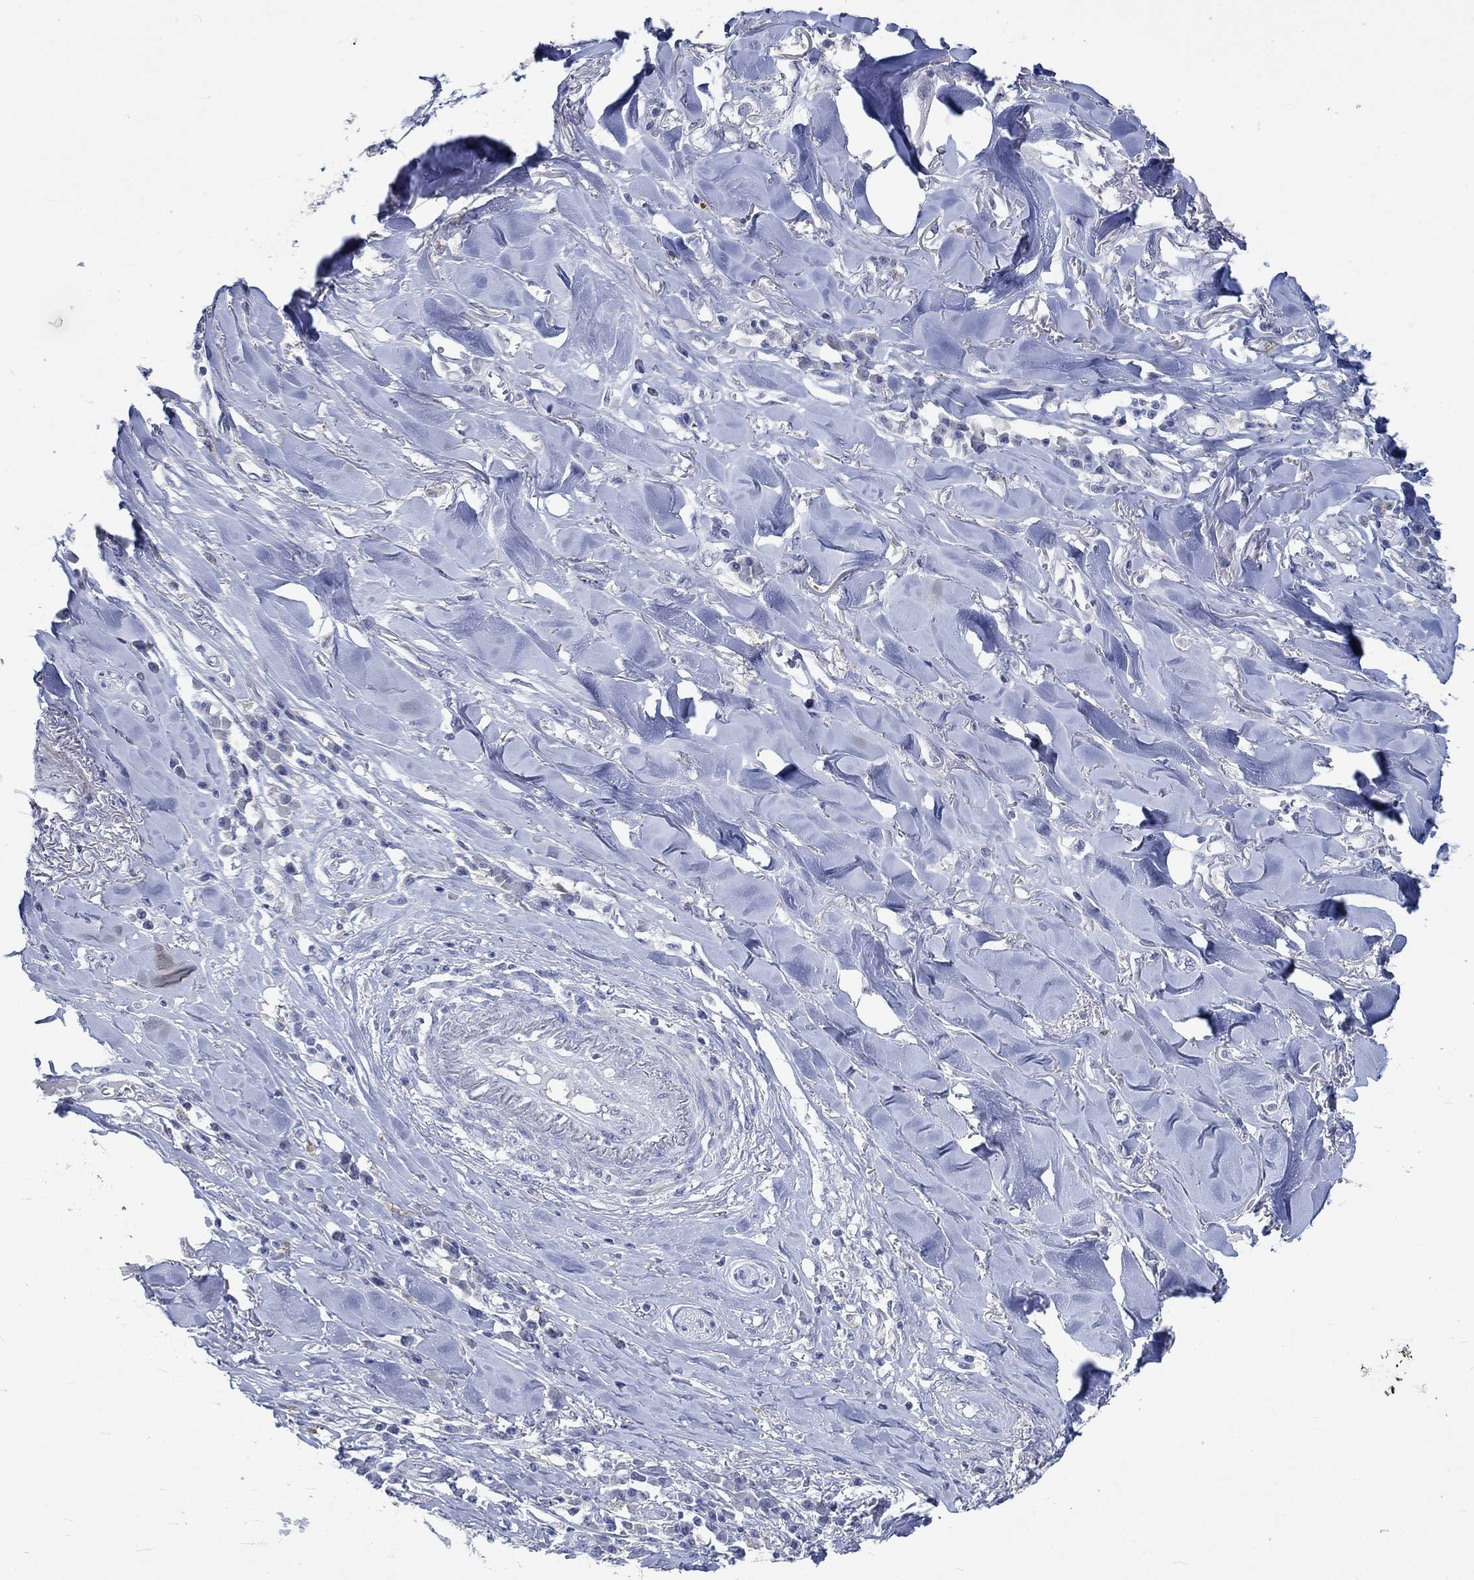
{"staining": {"intensity": "negative", "quantity": "none", "location": "none"}, "tissue": "skin cancer", "cell_type": "Tumor cells", "image_type": "cancer", "snomed": [{"axis": "morphology", "description": "Squamous cell carcinoma, NOS"}, {"axis": "topography", "description": "Skin"}], "caption": "Immunohistochemical staining of skin cancer demonstrates no significant expression in tumor cells.", "gene": "C4orf47", "patient": {"sex": "male", "age": 82}}